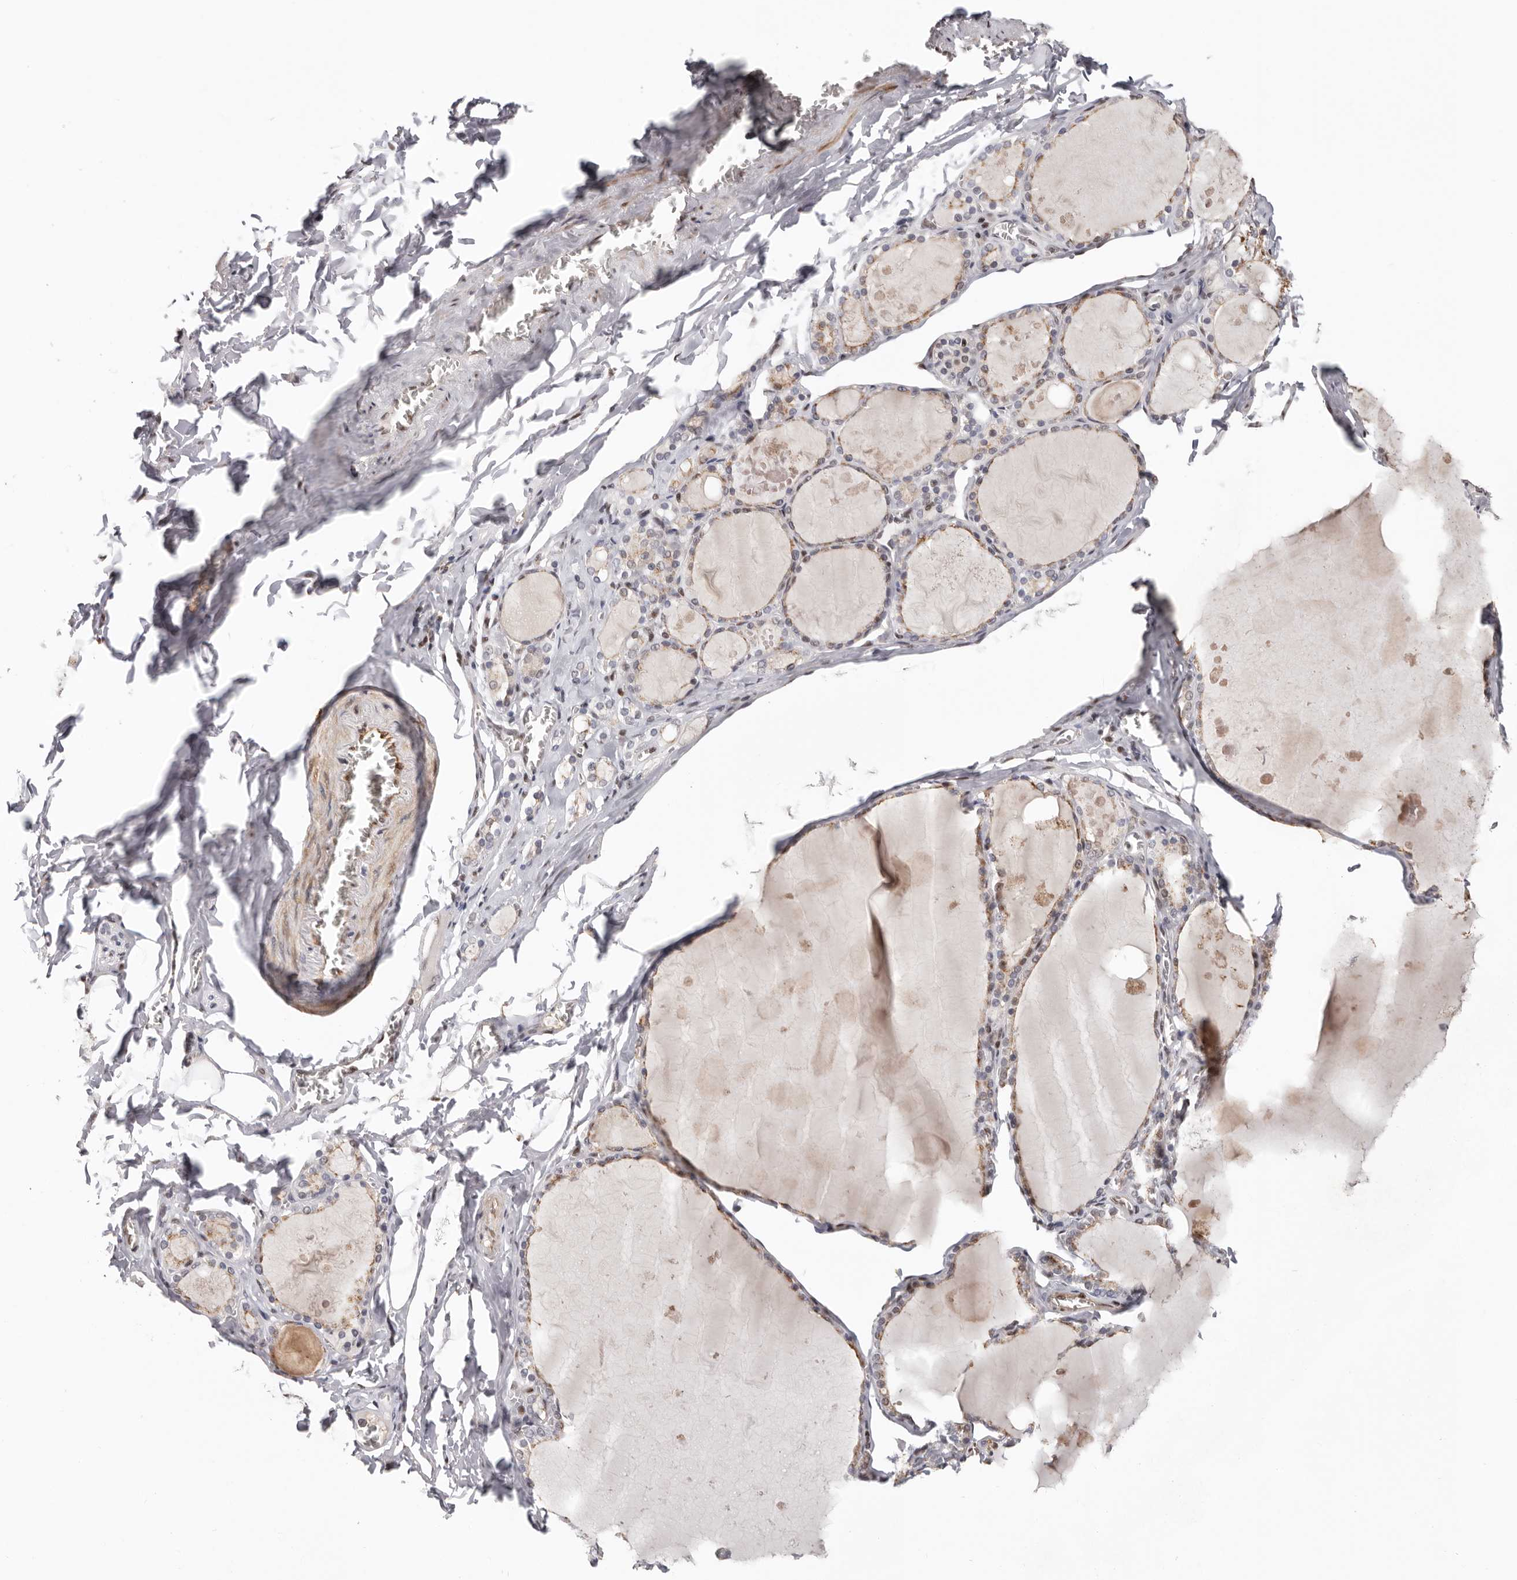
{"staining": {"intensity": "weak", "quantity": ">75%", "location": "cytoplasmic/membranous,nuclear"}, "tissue": "thyroid gland", "cell_type": "Glandular cells", "image_type": "normal", "snomed": [{"axis": "morphology", "description": "Normal tissue, NOS"}, {"axis": "topography", "description": "Thyroid gland"}], "caption": "Protein expression analysis of benign thyroid gland displays weak cytoplasmic/membranous,nuclear positivity in about >75% of glandular cells. Using DAB (3,3'-diaminobenzidine) (brown) and hematoxylin (blue) stains, captured at high magnification using brightfield microscopy.", "gene": "SMAD7", "patient": {"sex": "male", "age": 56}}